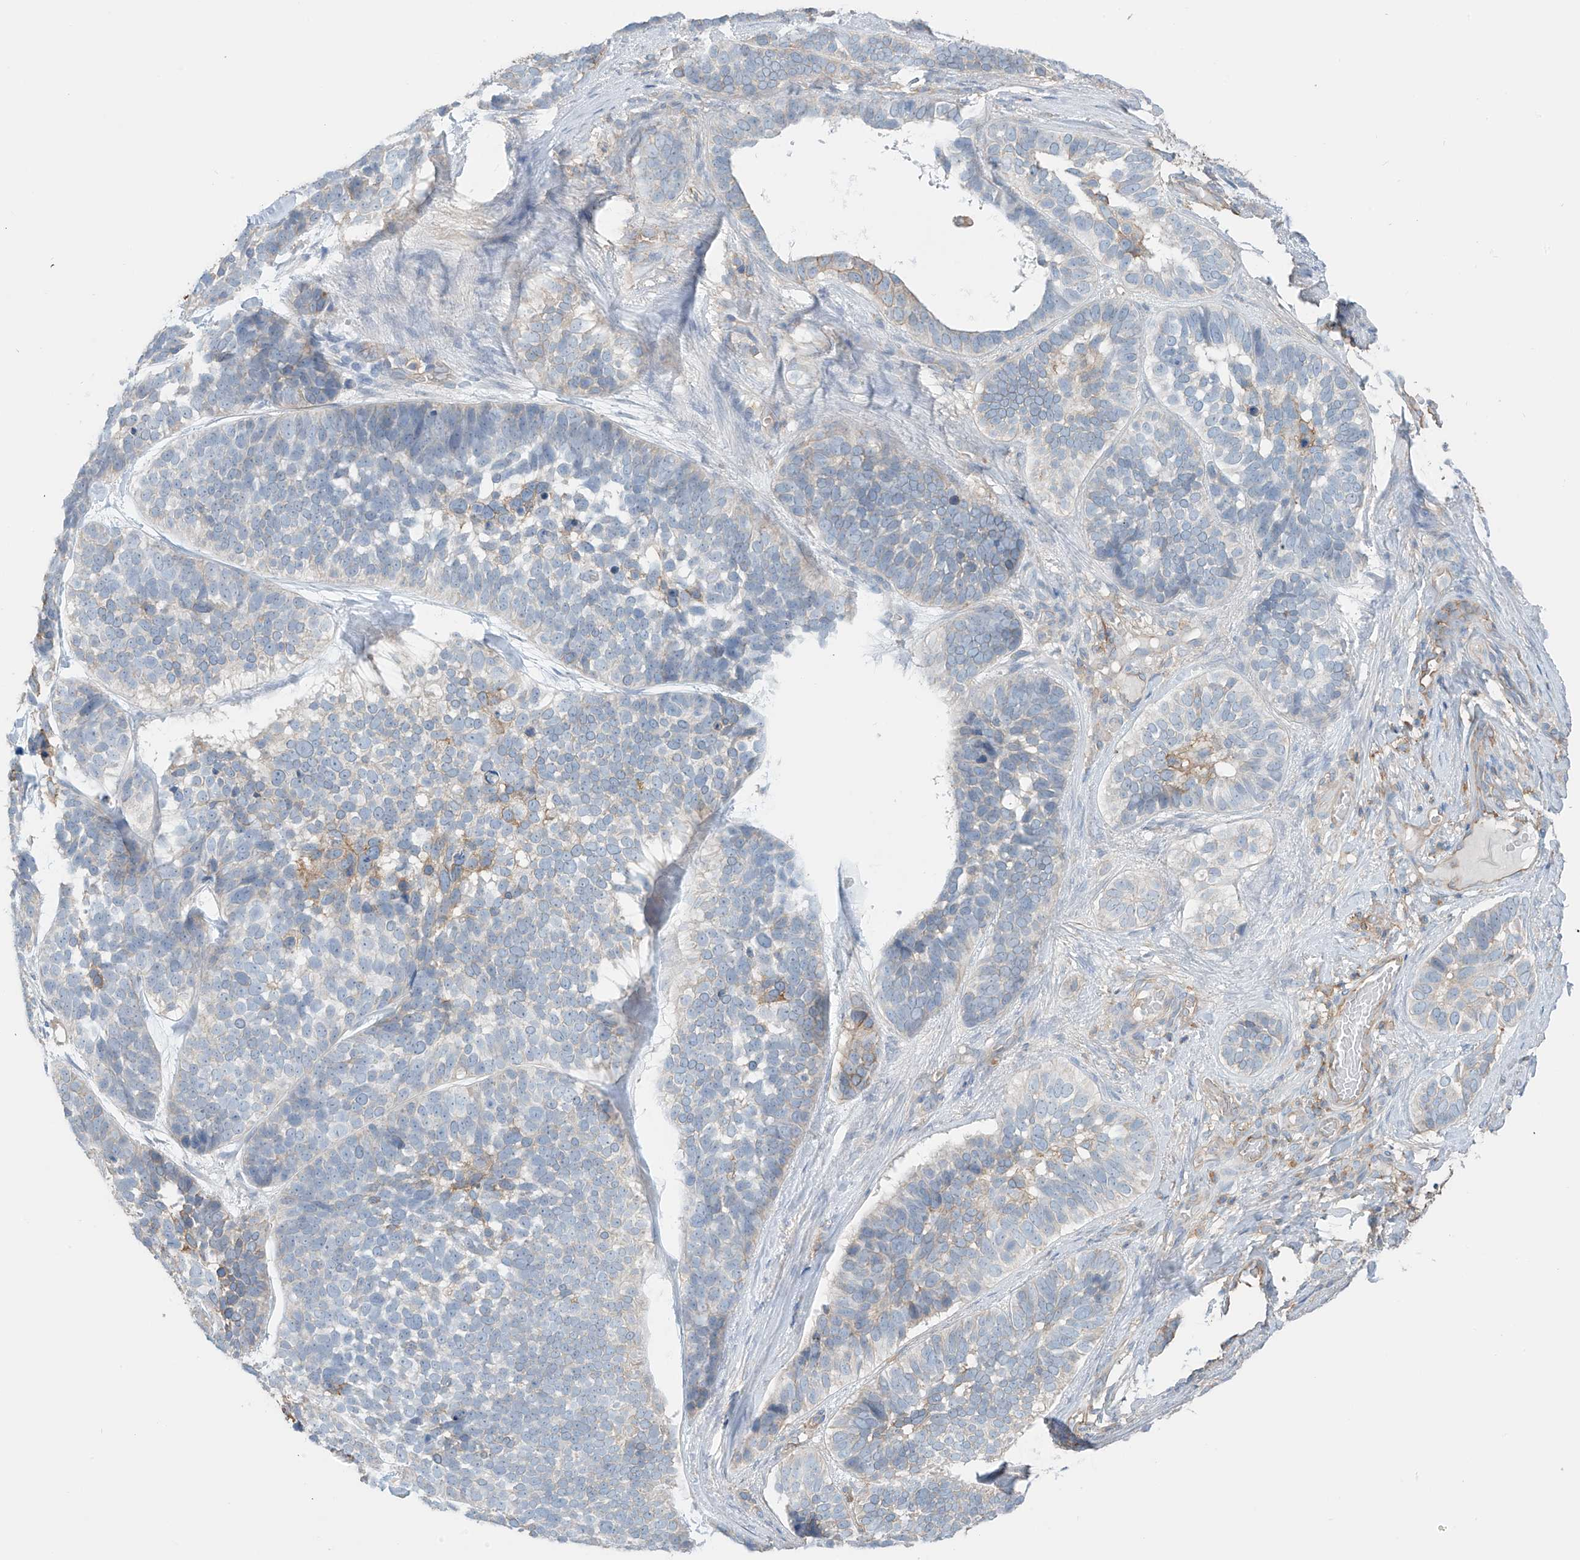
{"staining": {"intensity": "moderate", "quantity": "<25%", "location": "cytoplasmic/membranous"}, "tissue": "skin cancer", "cell_type": "Tumor cells", "image_type": "cancer", "snomed": [{"axis": "morphology", "description": "Basal cell carcinoma"}, {"axis": "topography", "description": "Skin"}], "caption": "Human skin cancer stained with a brown dye reveals moderate cytoplasmic/membranous positive positivity in about <25% of tumor cells.", "gene": "ZNF846", "patient": {"sex": "male", "age": 62}}